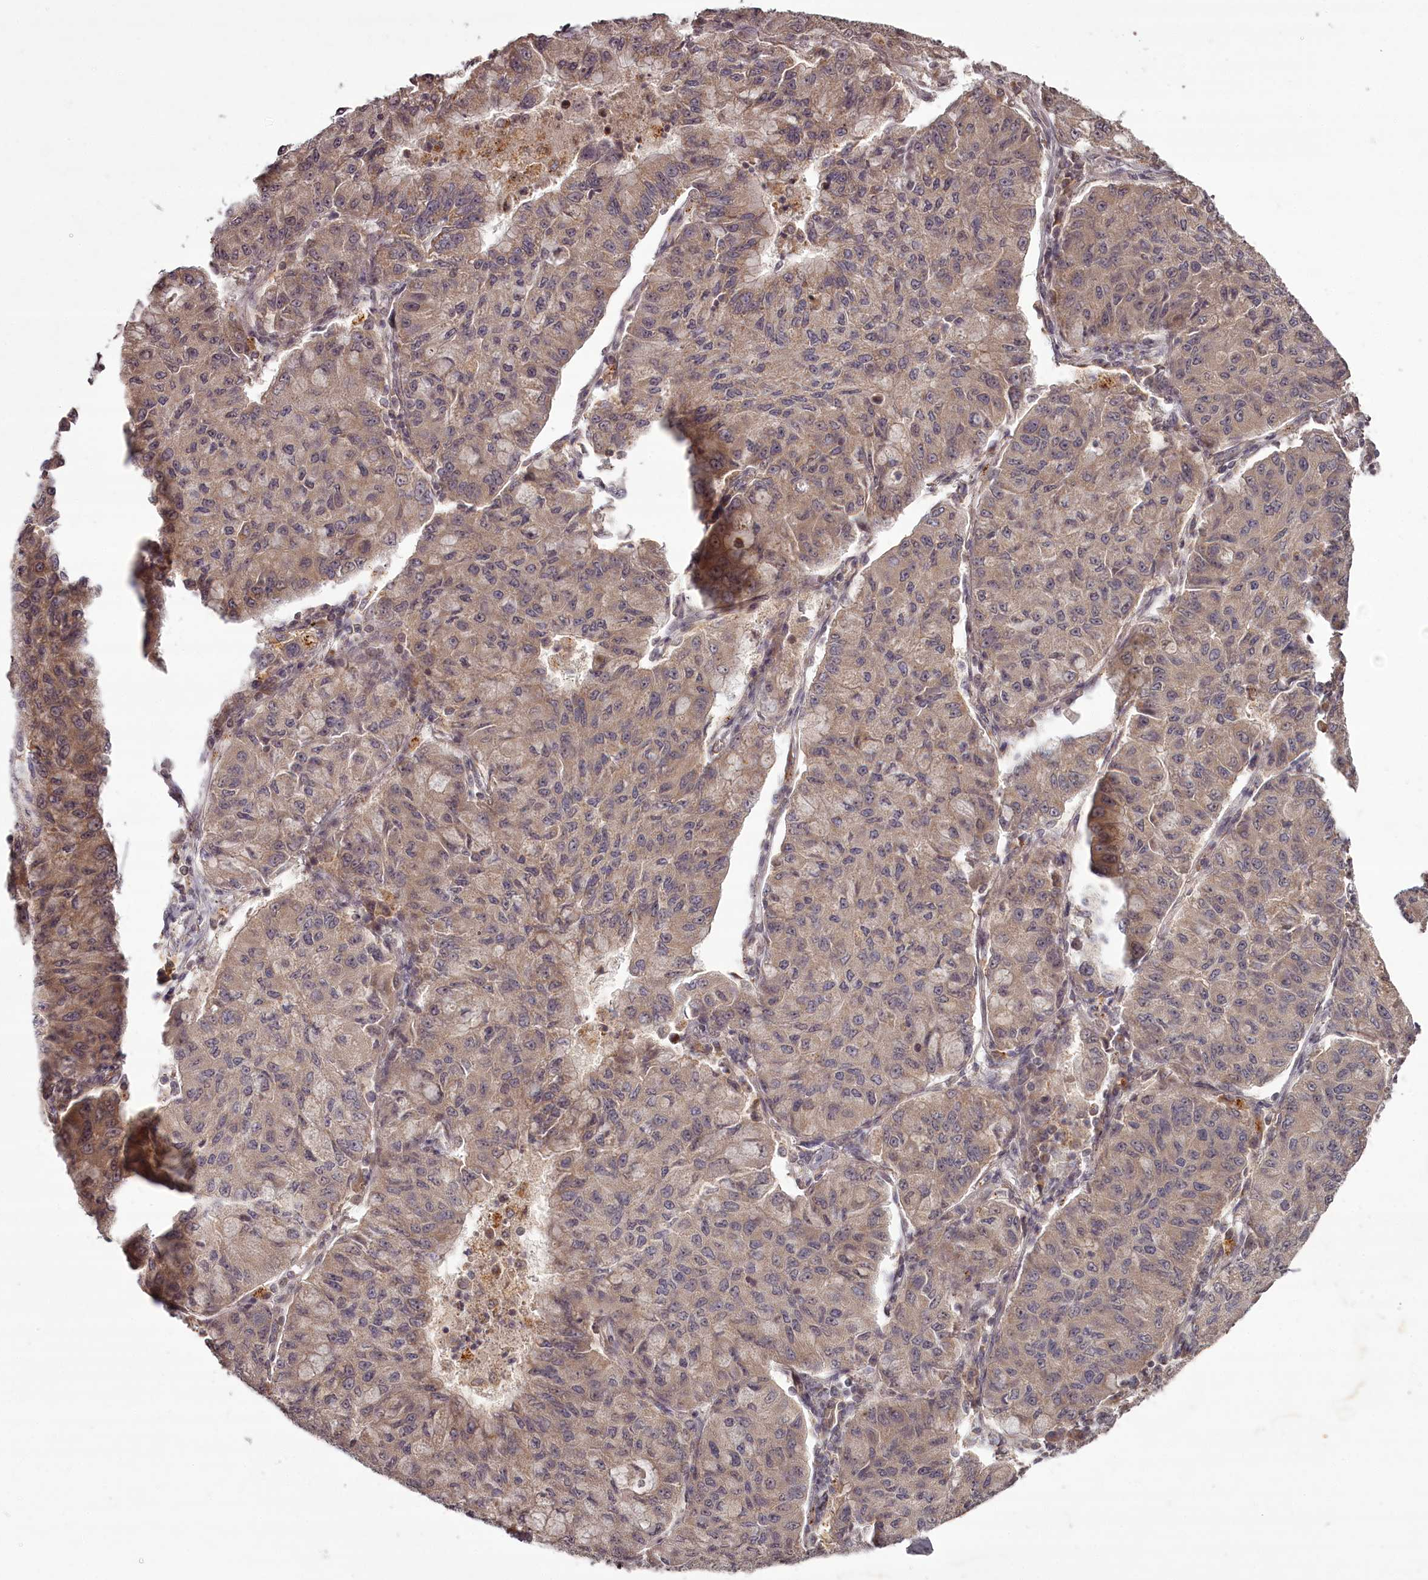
{"staining": {"intensity": "weak", "quantity": ">75%", "location": "cytoplasmic/membranous"}, "tissue": "lung cancer", "cell_type": "Tumor cells", "image_type": "cancer", "snomed": [{"axis": "morphology", "description": "Squamous cell carcinoma, NOS"}, {"axis": "topography", "description": "Lung"}], "caption": "Lung cancer (squamous cell carcinoma) stained for a protein (brown) displays weak cytoplasmic/membranous positive expression in about >75% of tumor cells.", "gene": "PCBP2", "patient": {"sex": "male", "age": 74}}